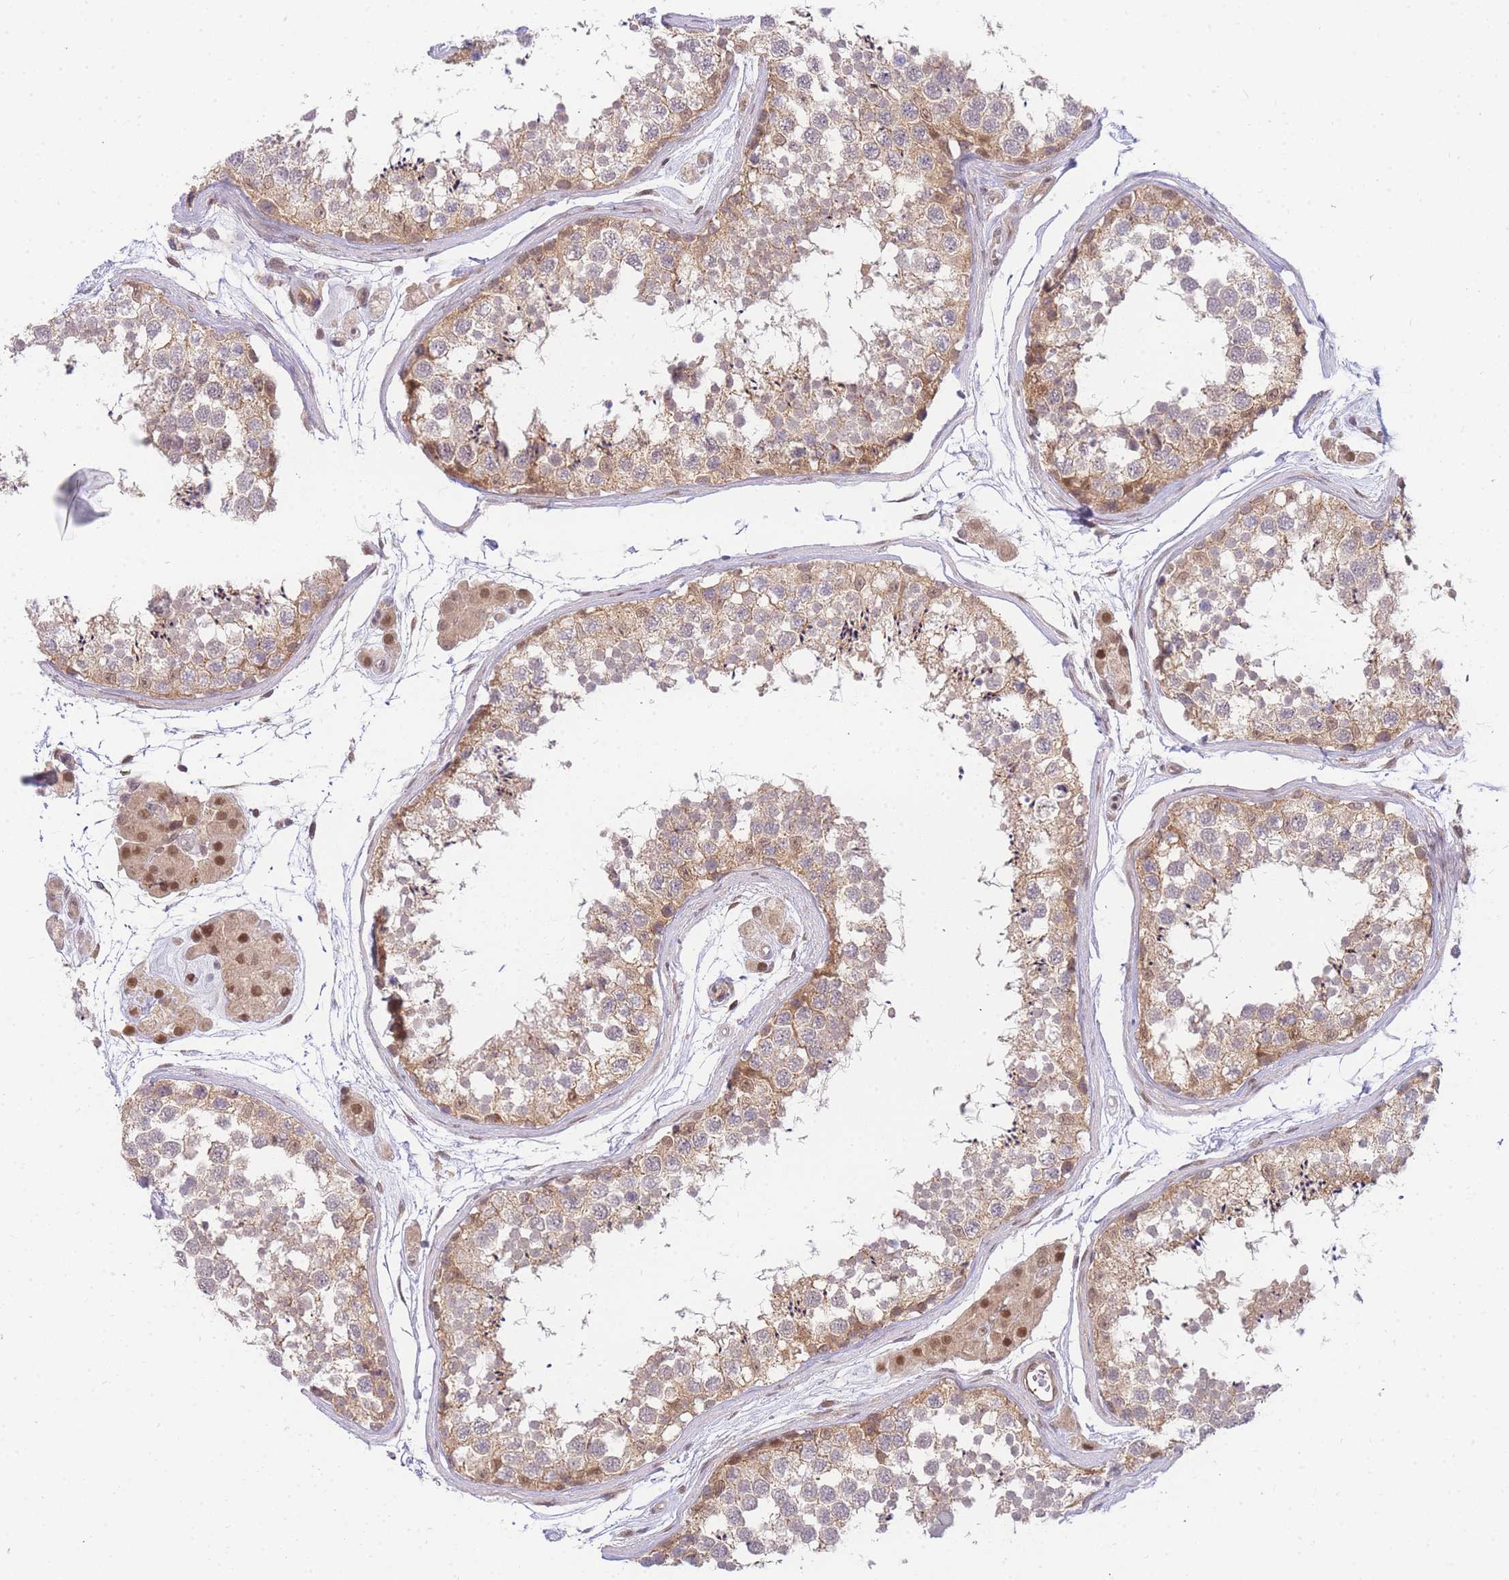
{"staining": {"intensity": "moderate", "quantity": ">75%", "location": "cytoplasmic/membranous,nuclear"}, "tissue": "testis", "cell_type": "Cells in seminiferous ducts", "image_type": "normal", "snomed": [{"axis": "morphology", "description": "Normal tissue, NOS"}, {"axis": "topography", "description": "Testis"}], "caption": "IHC histopathology image of unremarkable testis: human testis stained using immunohistochemistry reveals medium levels of moderate protein expression localized specifically in the cytoplasmic/membranous,nuclear of cells in seminiferous ducts, appearing as a cytoplasmic/membranous,nuclear brown color.", "gene": "KIAA1191", "patient": {"sex": "male", "age": 56}}